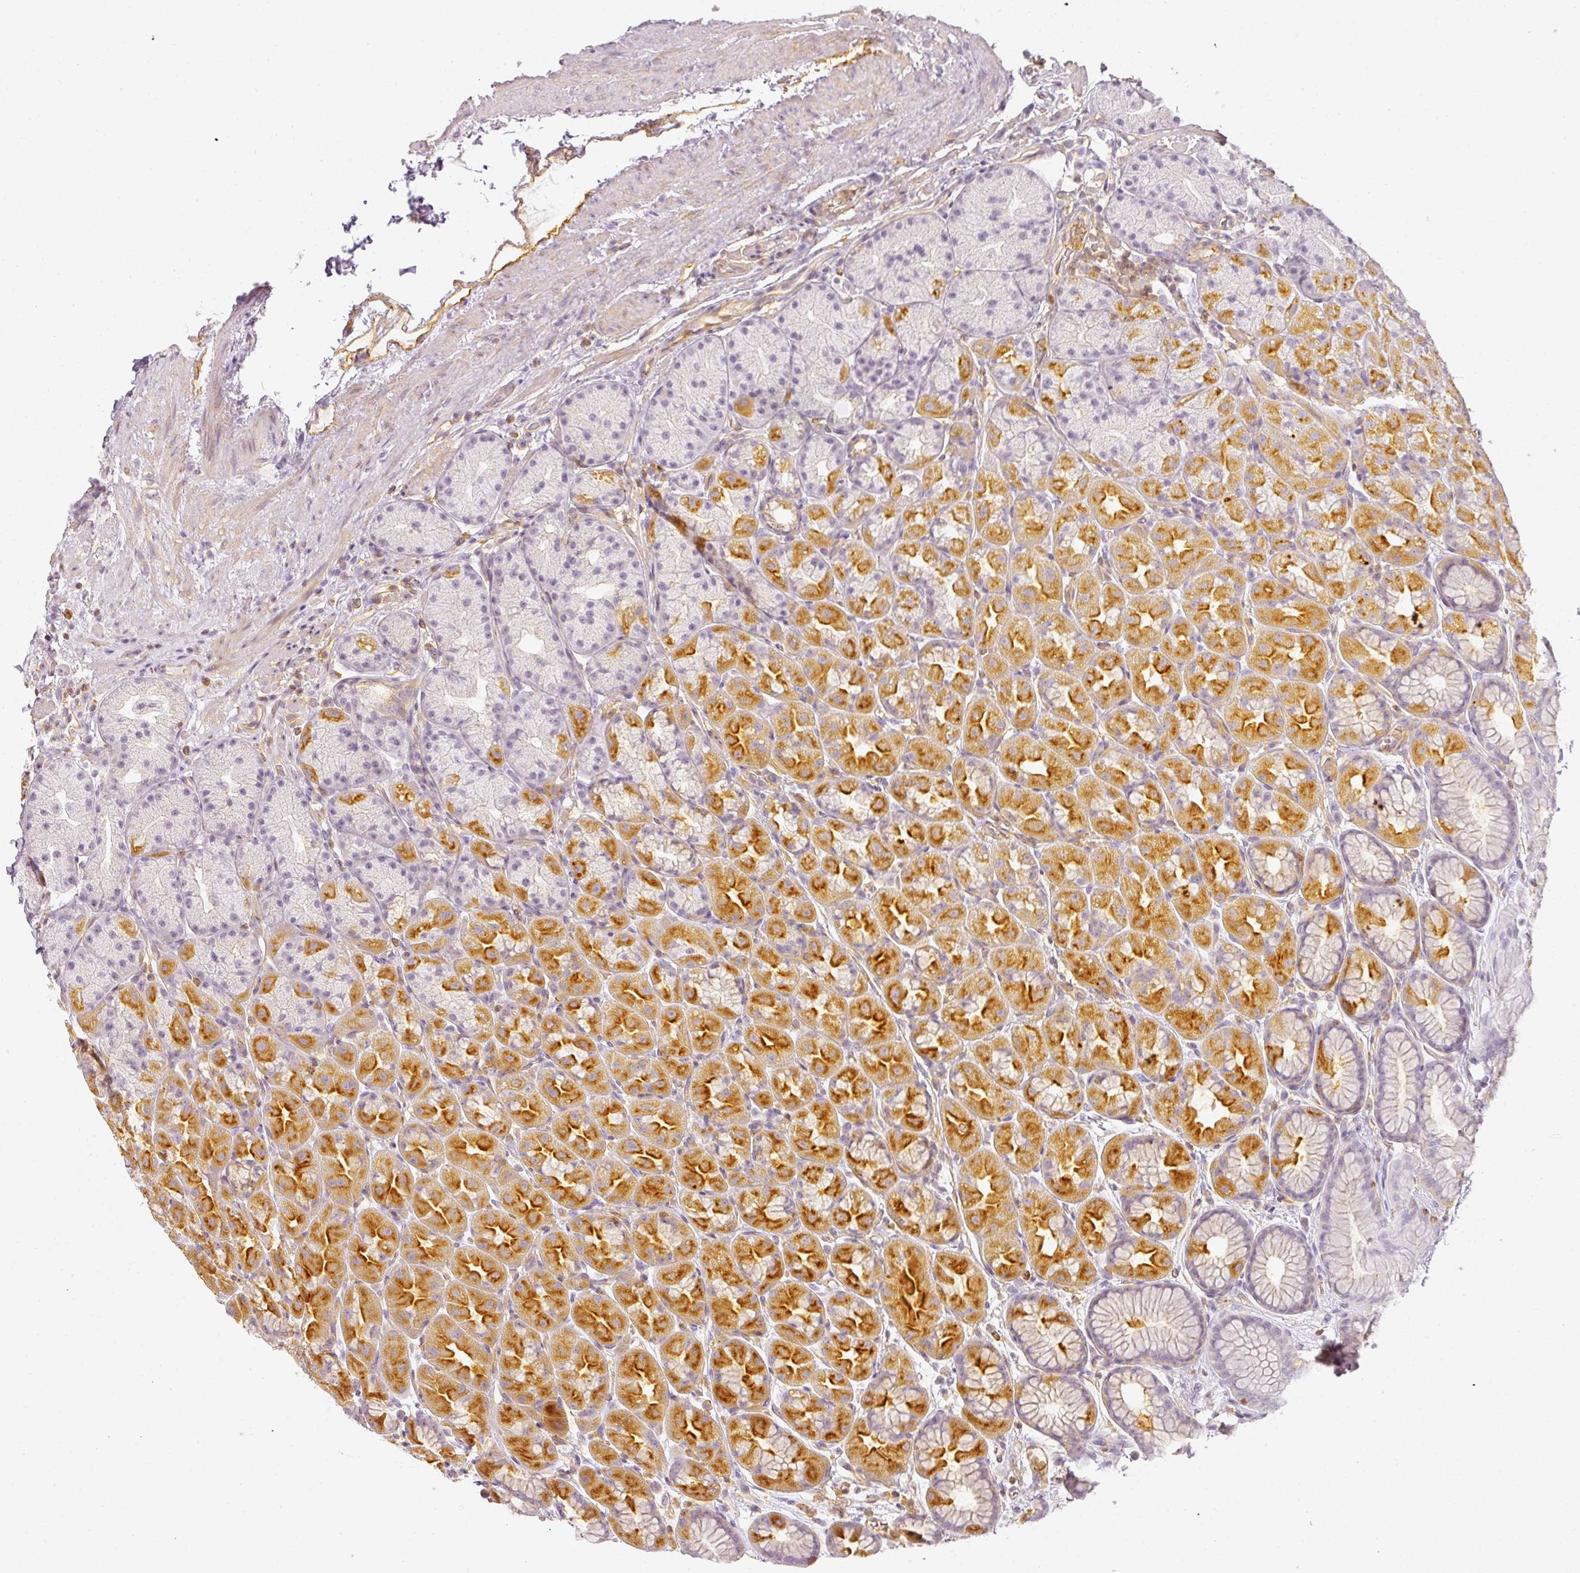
{"staining": {"intensity": "moderate", "quantity": "25%-75%", "location": "cytoplasmic/membranous"}, "tissue": "stomach", "cell_type": "Glandular cells", "image_type": "normal", "snomed": [{"axis": "morphology", "description": "Normal tissue, NOS"}, {"axis": "topography", "description": "Stomach, lower"}], "caption": "Stomach stained with a brown dye displays moderate cytoplasmic/membranous positive positivity in about 25%-75% of glandular cells.", "gene": "TMEM42", "patient": {"sex": "male", "age": 67}}